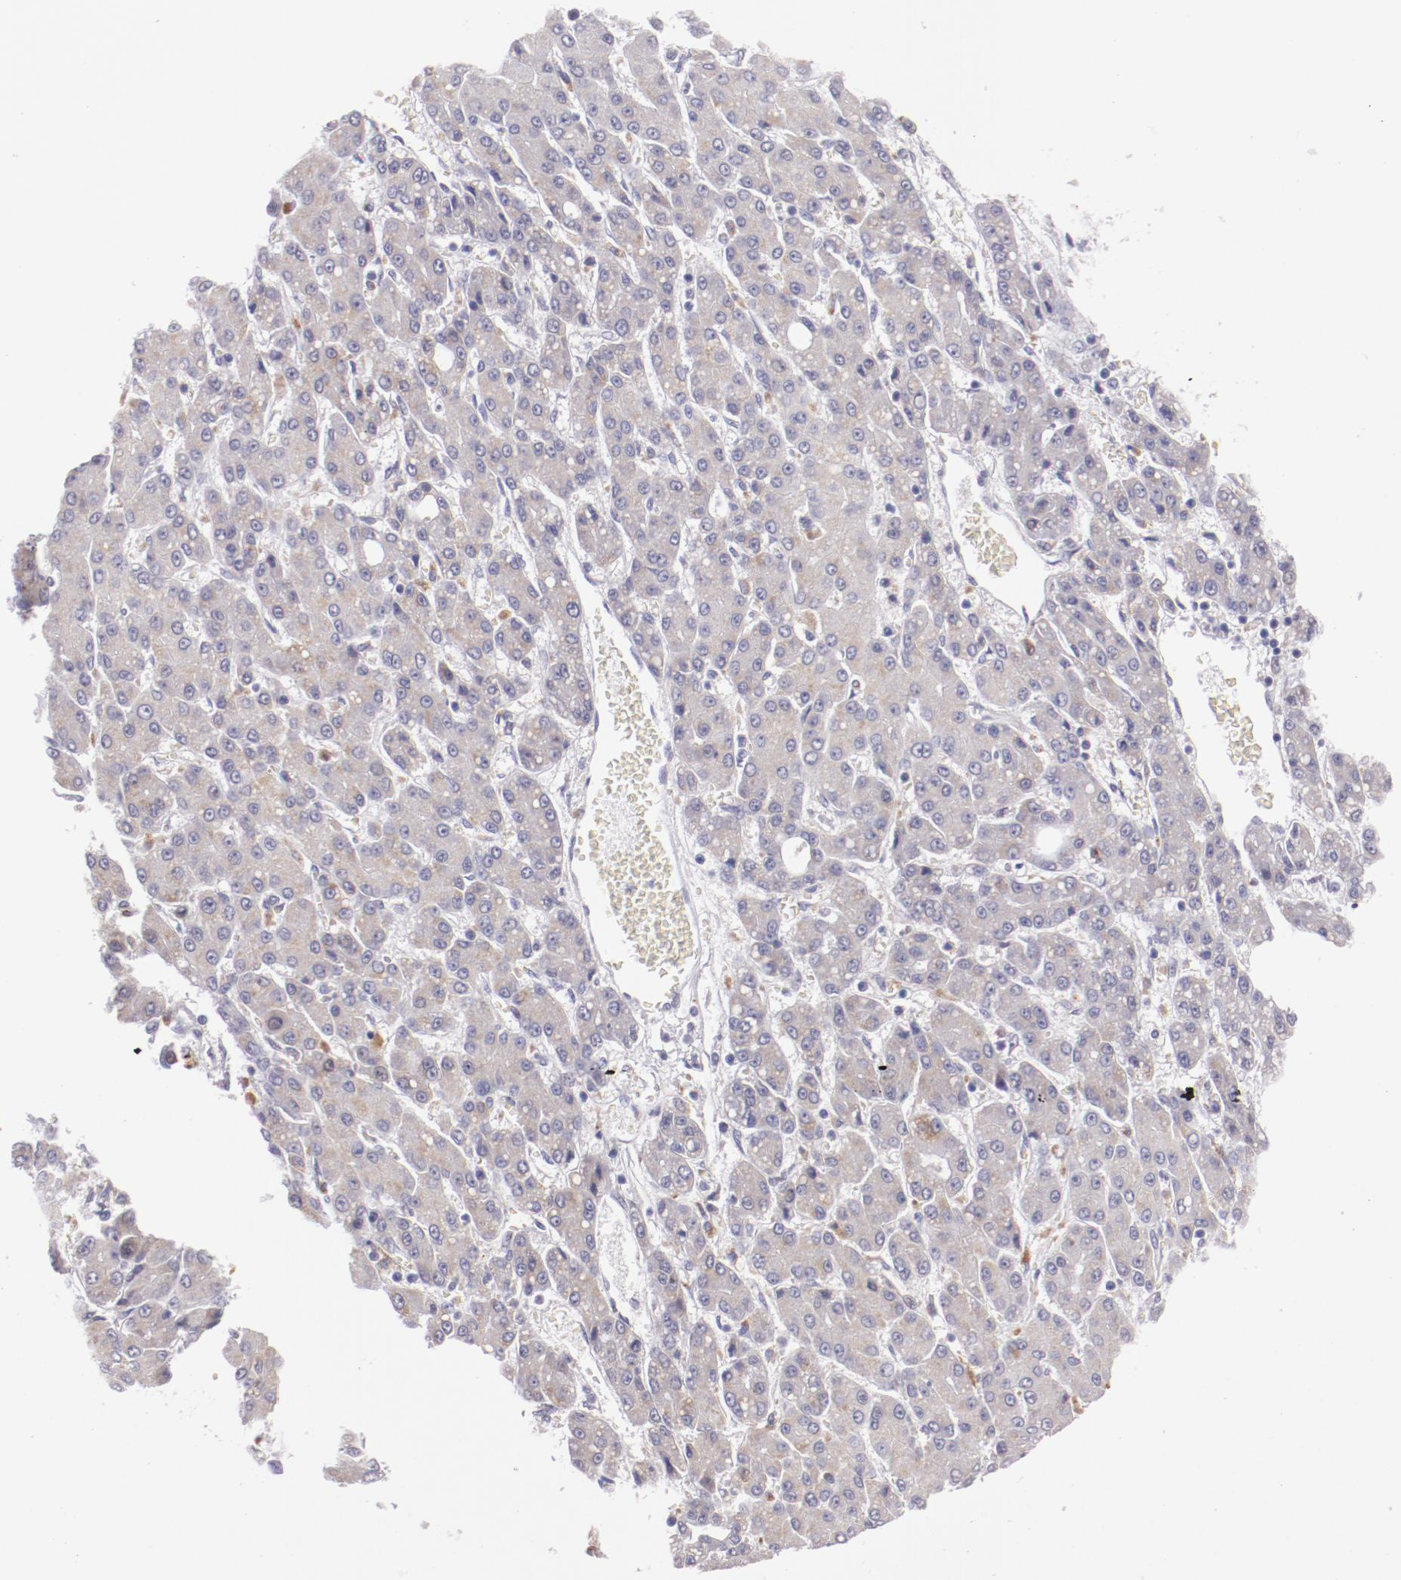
{"staining": {"intensity": "weak", "quantity": ">75%", "location": "cytoplasmic/membranous"}, "tissue": "liver cancer", "cell_type": "Tumor cells", "image_type": "cancer", "snomed": [{"axis": "morphology", "description": "Carcinoma, Hepatocellular, NOS"}, {"axis": "topography", "description": "Liver"}], "caption": "DAB immunohistochemical staining of hepatocellular carcinoma (liver) exhibits weak cytoplasmic/membranous protein staining in approximately >75% of tumor cells.", "gene": "TRAF3", "patient": {"sex": "male", "age": 69}}